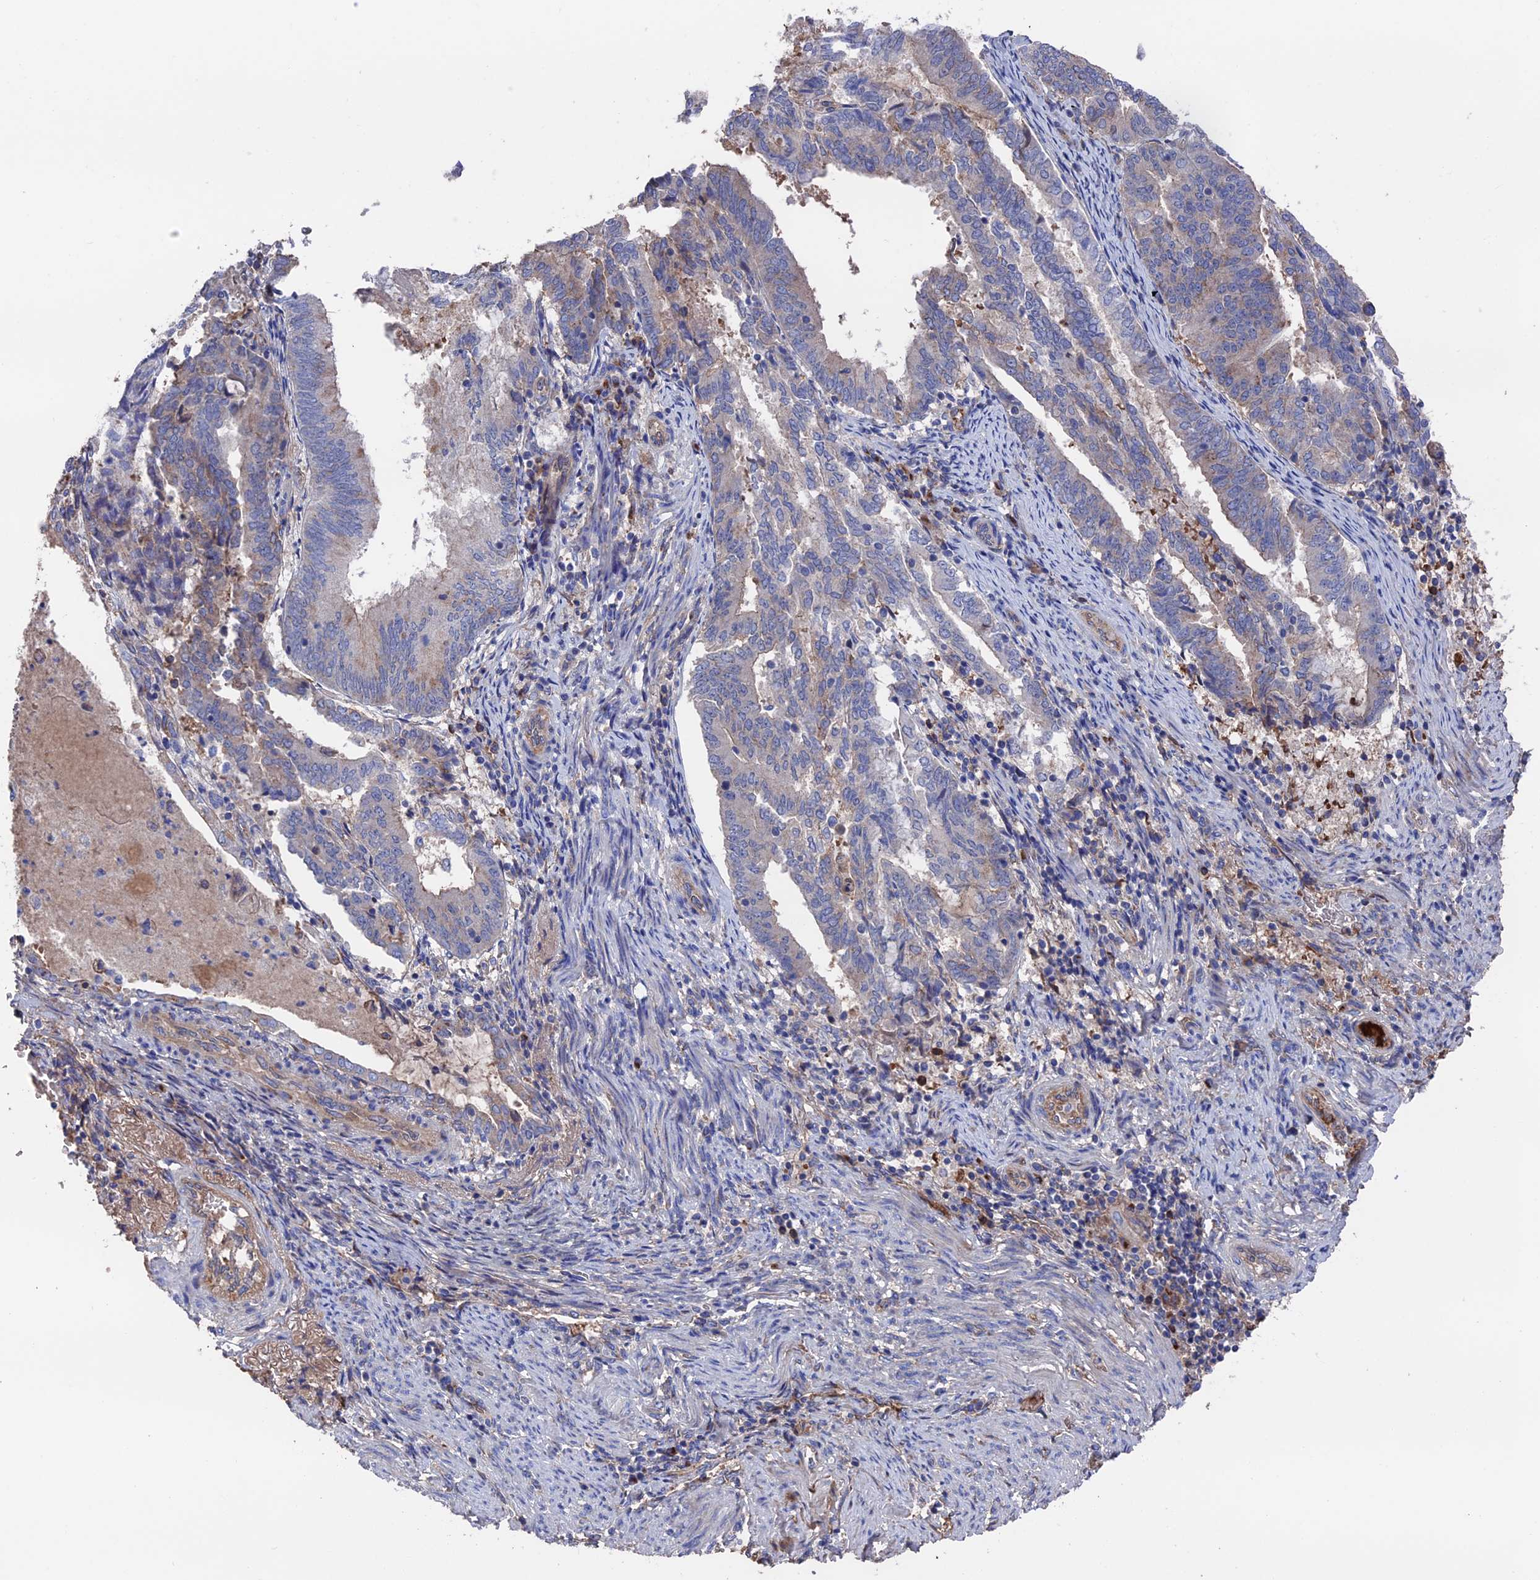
{"staining": {"intensity": "moderate", "quantity": "<25%", "location": "cytoplasmic/membranous"}, "tissue": "endometrial cancer", "cell_type": "Tumor cells", "image_type": "cancer", "snomed": [{"axis": "morphology", "description": "Adenocarcinoma, NOS"}, {"axis": "topography", "description": "Endometrium"}], "caption": "A brown stain shows moderate cytoplasmic/membranous positivity of a protein in endometrial cancer (adenocarcinoma) tumor cells.", "gene": "HPF1", "patient": {"sex": "female", "age": 80}}